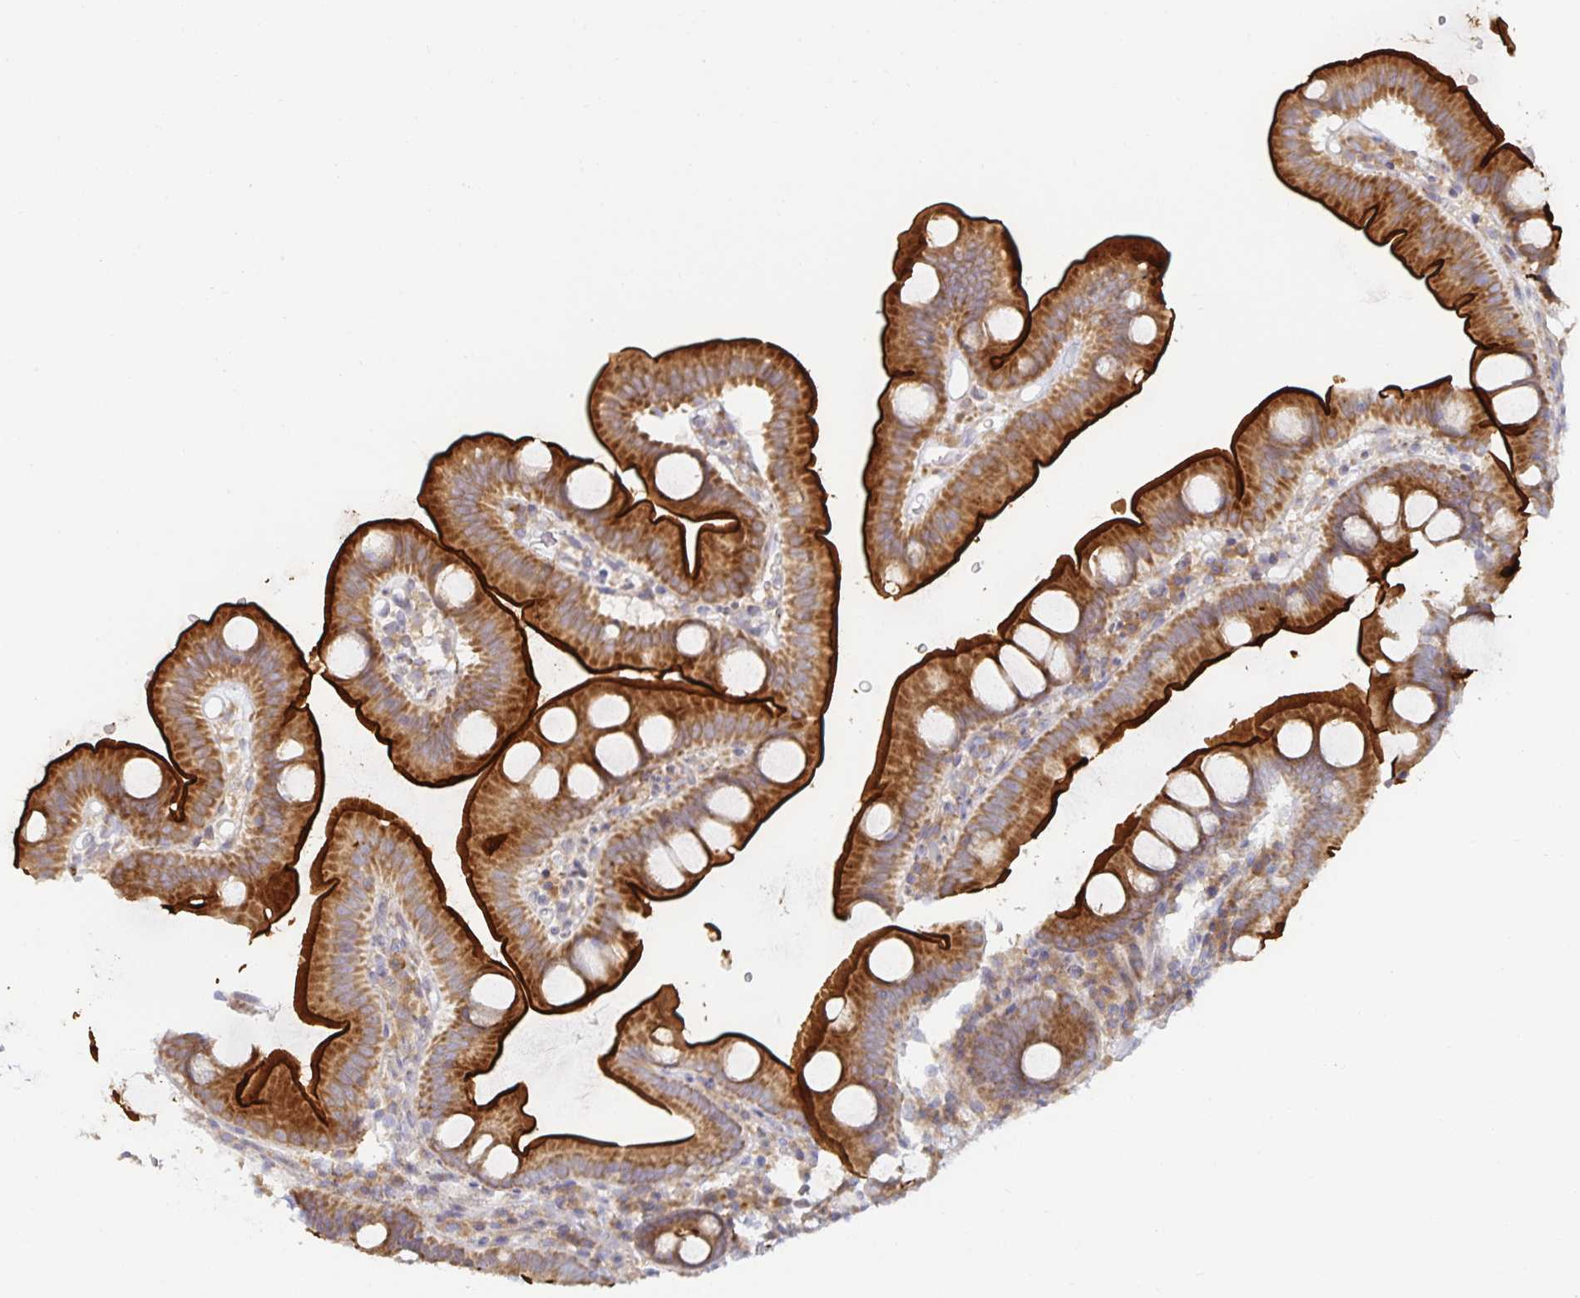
{"staining": {"intensity": "strong", "quantity": ">75%", "location": "cytoplasmic/membranous"}, "tissue": "small intestine", "cell_type": "Glandular cells", "image_type": "normal", "snomed": [{"axis": "morphology", "description": "Normal tissue, NOS"}, {"axis": "topography", "description": "Small intestine"}], "caption": "The image displays immunohistochemical staining of normal small intestine. There is strong cytoplasmic/membranous staining is identified in approximately >75% of glandular cells. The staining was performed using DAB (3,3'-diaminobenzidine) to visualize the protein expression in brown, while the nuclei were stained in blue with hematoxylin (Magnification: 20x).", "gene": "NOMO1", "patient": {"sex": "female", "age": 68}}